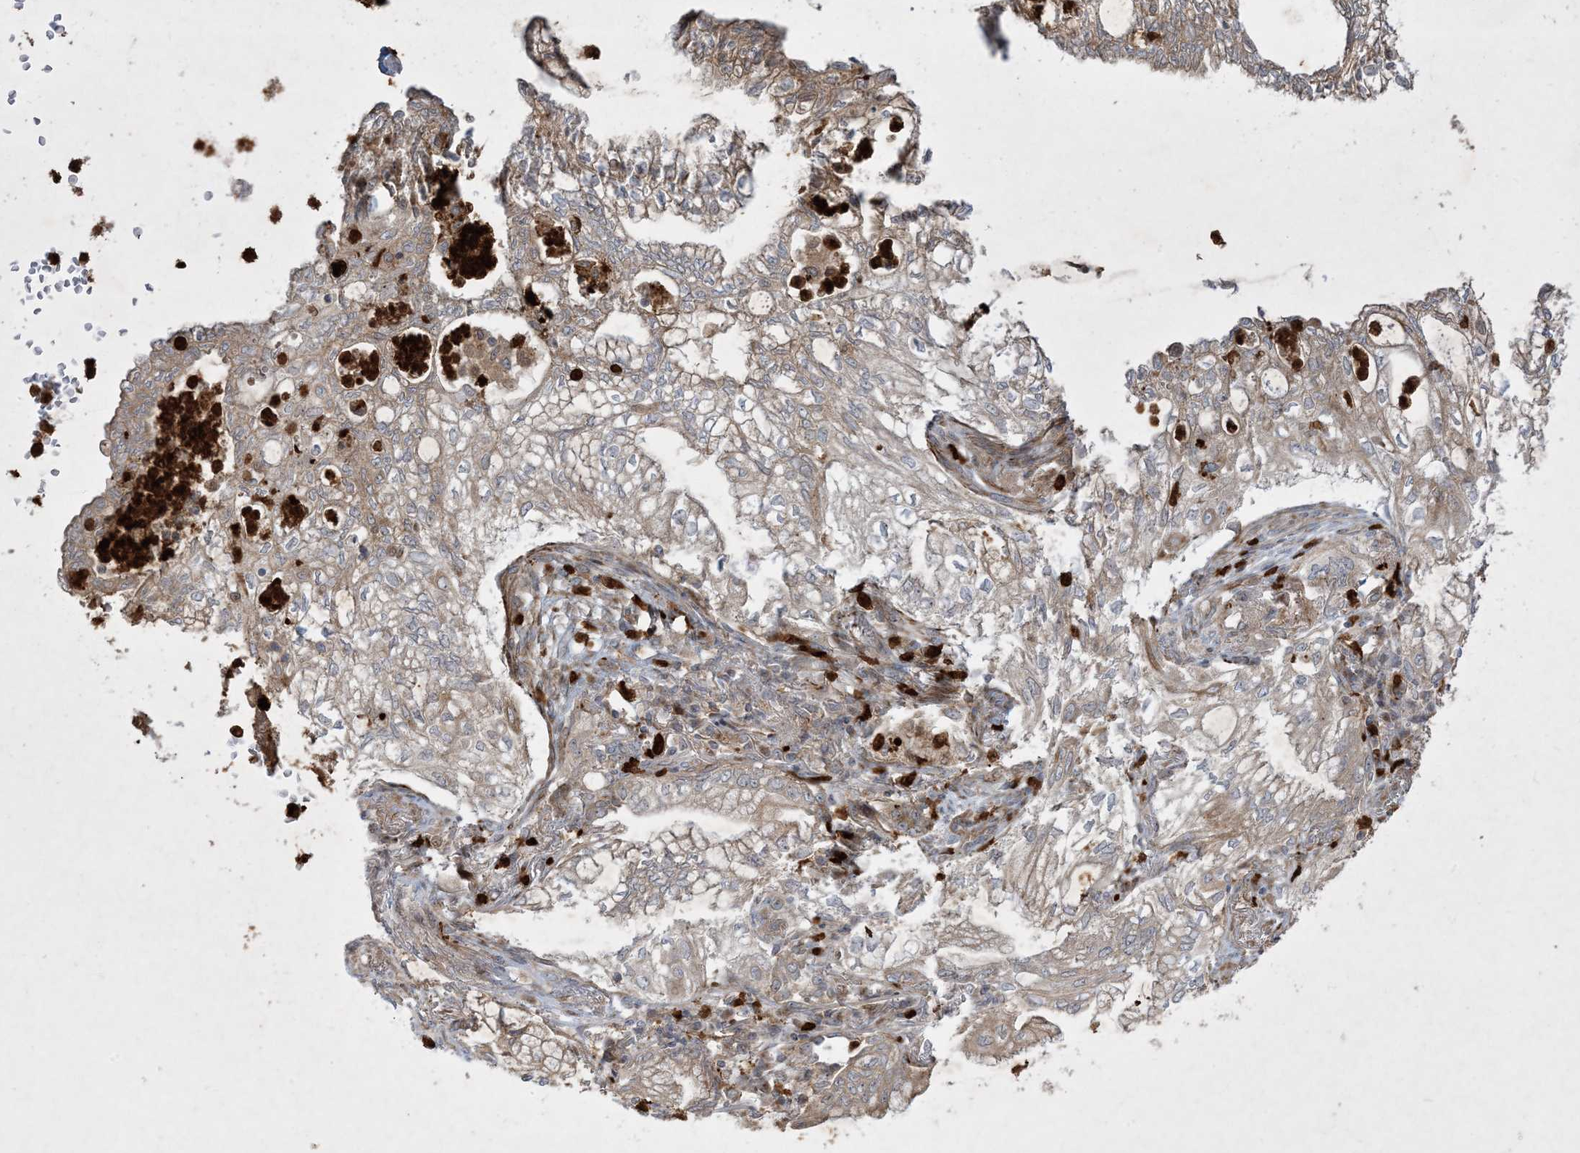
{"staining": {"intensity": "moderate", "quantity": ">75%", "location": "cytoplasmic/membranous"}, "tissue": "lung cancer", "cell_type": "Tumor cells", "image_type": "cancer", "snomed": [{"axis": "morphology", "description": "Adenocarcinoma, NOS"}, {"axis": "topography", "description": "Lung"}], "caption": "Human adenocarcinoma (lung) stained for a protein (brown) demonstrates moderate cytoplasmic/membranous positive expression in about >75% of tumor cells.", "gene": "IFT57", "patient": {"sex": "female", "age": 70}}